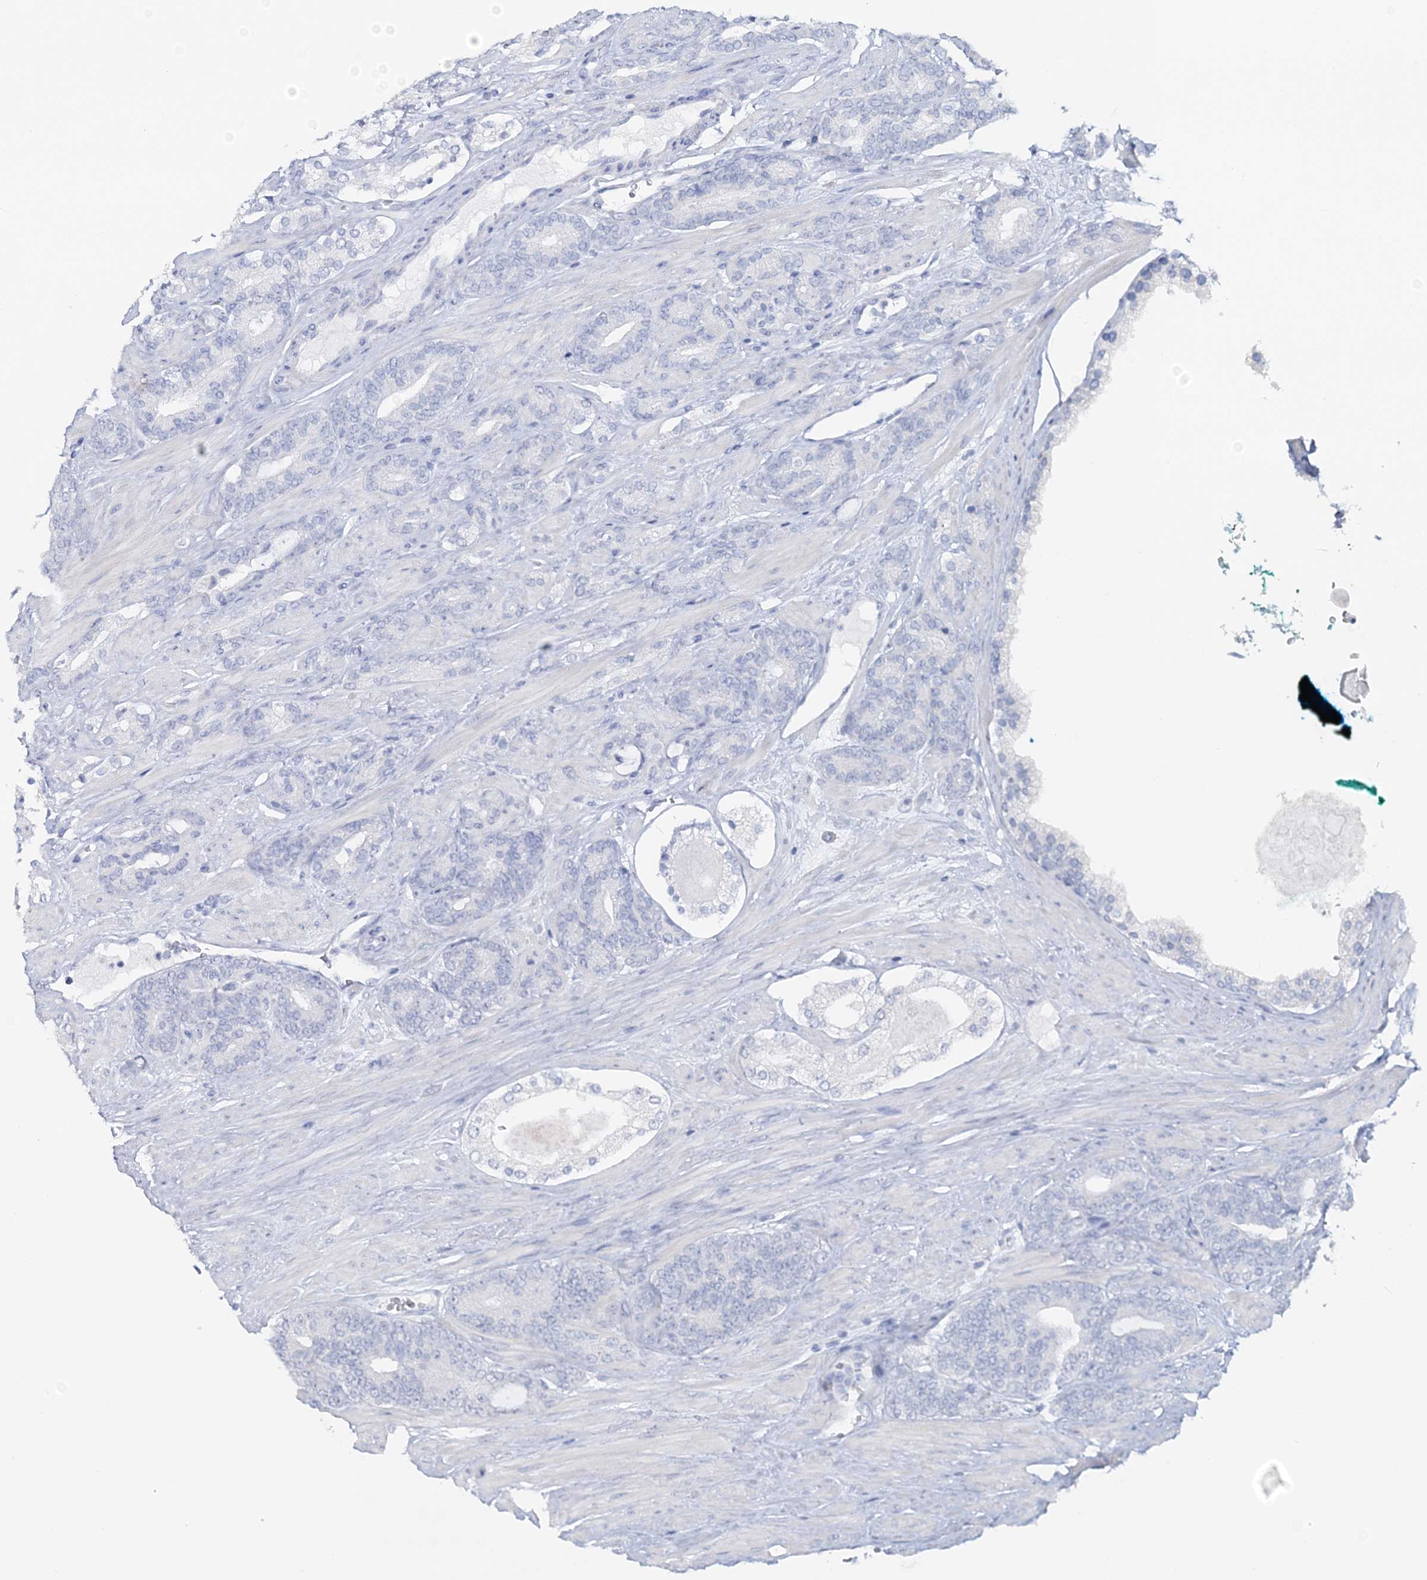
{"staining": {"intensity": "negative", "quantity": "none", "location": "none"}, "tissue": "prostate cancer", "cell_type": "Tumor cells", "image_type": "cancer", "snomed": [{"axis": "morphology", "description": "Adenocarcinoma, Low grade"}, {"axis": "topography", "description": "Prostate"}], "caption": "This image is of low-grade adenocarcinoma (prostate) stained with immunohistochemistry (IHC) to label a protein in brown with the nuclei are counter-stained blue. There is no expression in tumor cells.", "gene": "CYP3A4", "patient": {"sex": "male", "age": 63}}